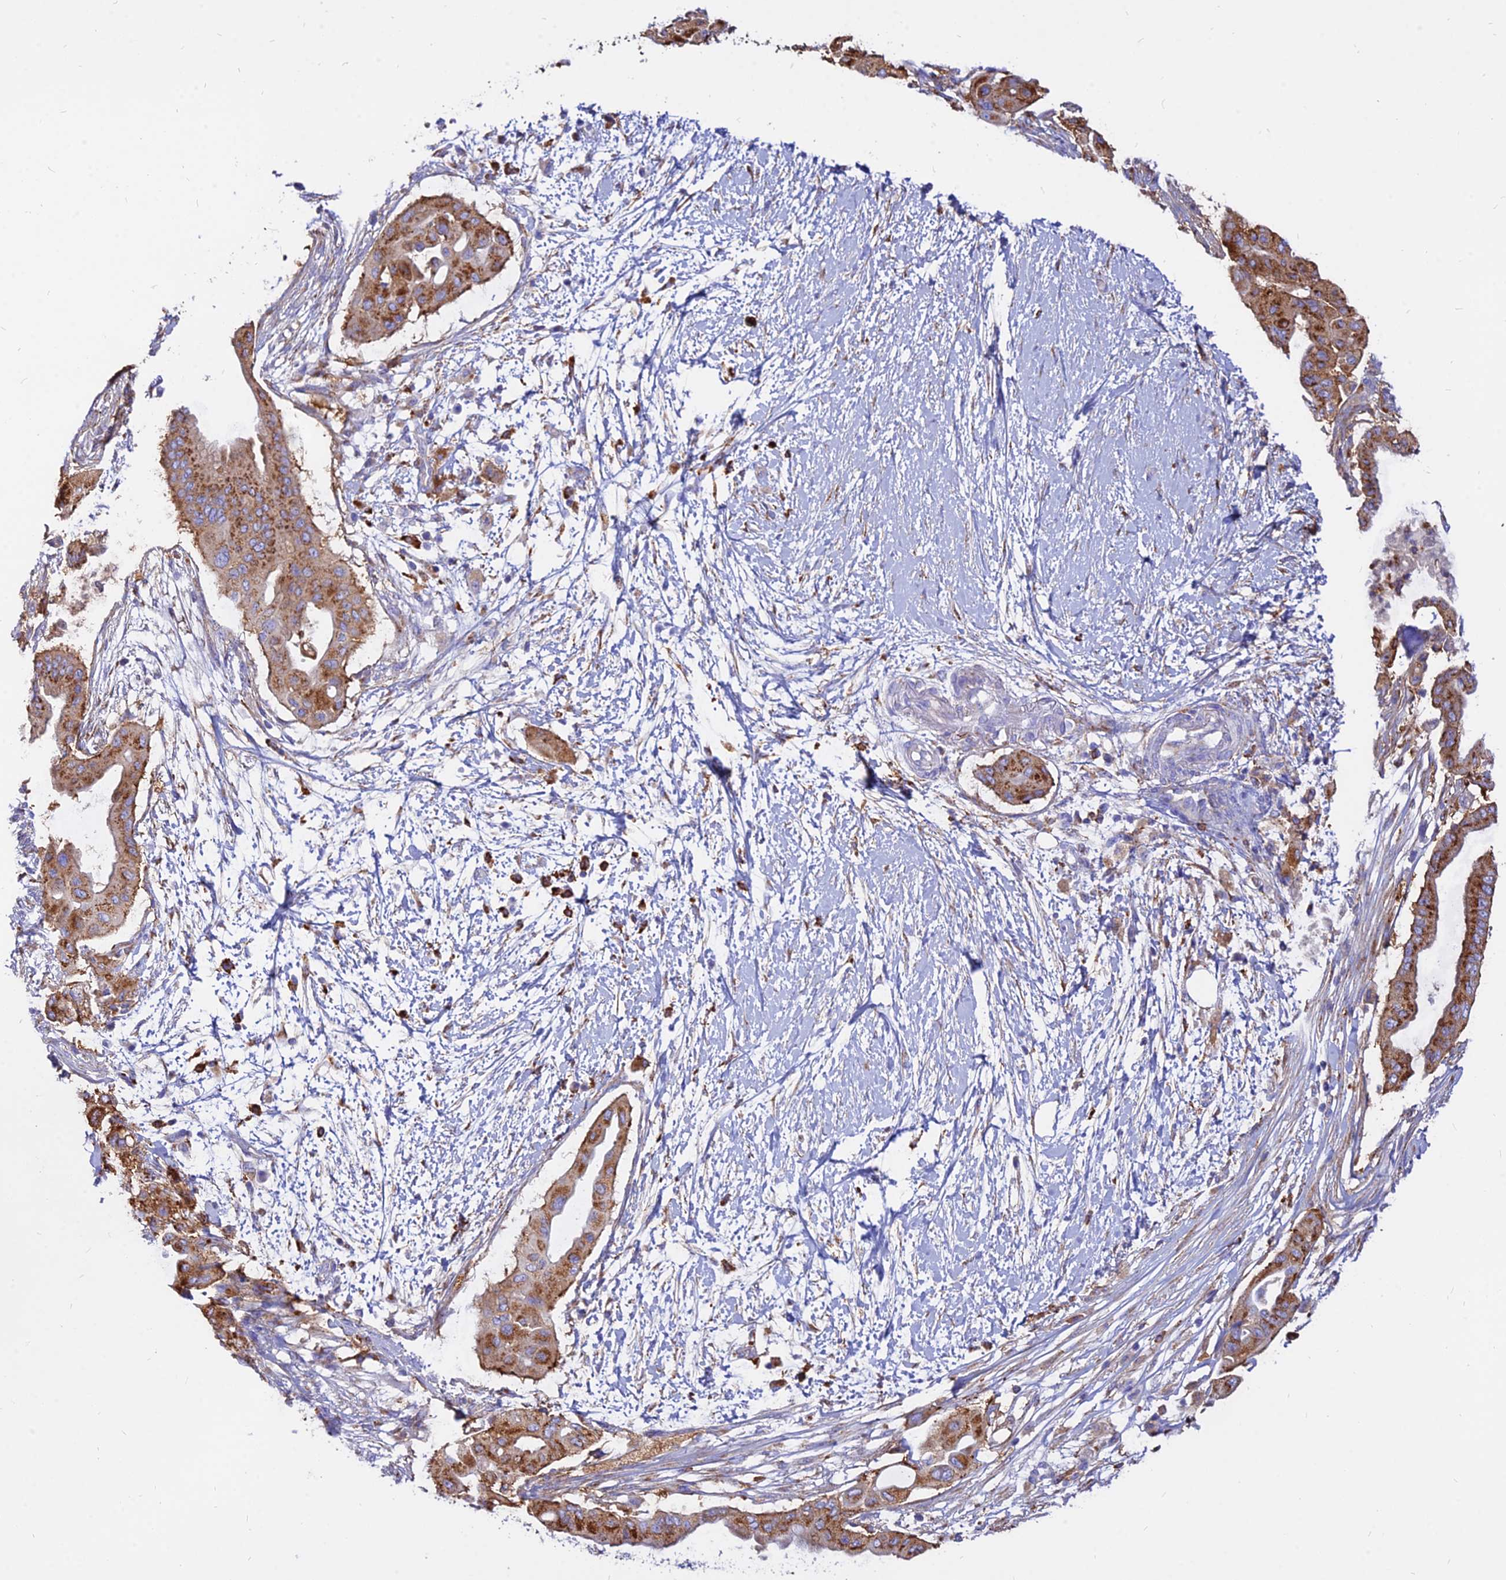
{"staining": {"intensity": "strong", "quantity": ">75%", "location": "cytoplasmic/membranous"}, "tissue": "pancreatic cancer", "cell_type": "Tumor cells", "image_type": "cancer", "snomed": [{"axis": "morphology", "description": "Adenocarcinoma, NOS"}, {"axis": "topography", "description": "Pancreas"}], "caption": "The photomicrograph exhibits a brown stain indicating the presence of a protein in the cytoplasmic/membranous of tumor cells in adenocarcinoma (pancreatic).", "gene": "AGTRAP", "patient": {"sex": "male", "age": 68}}